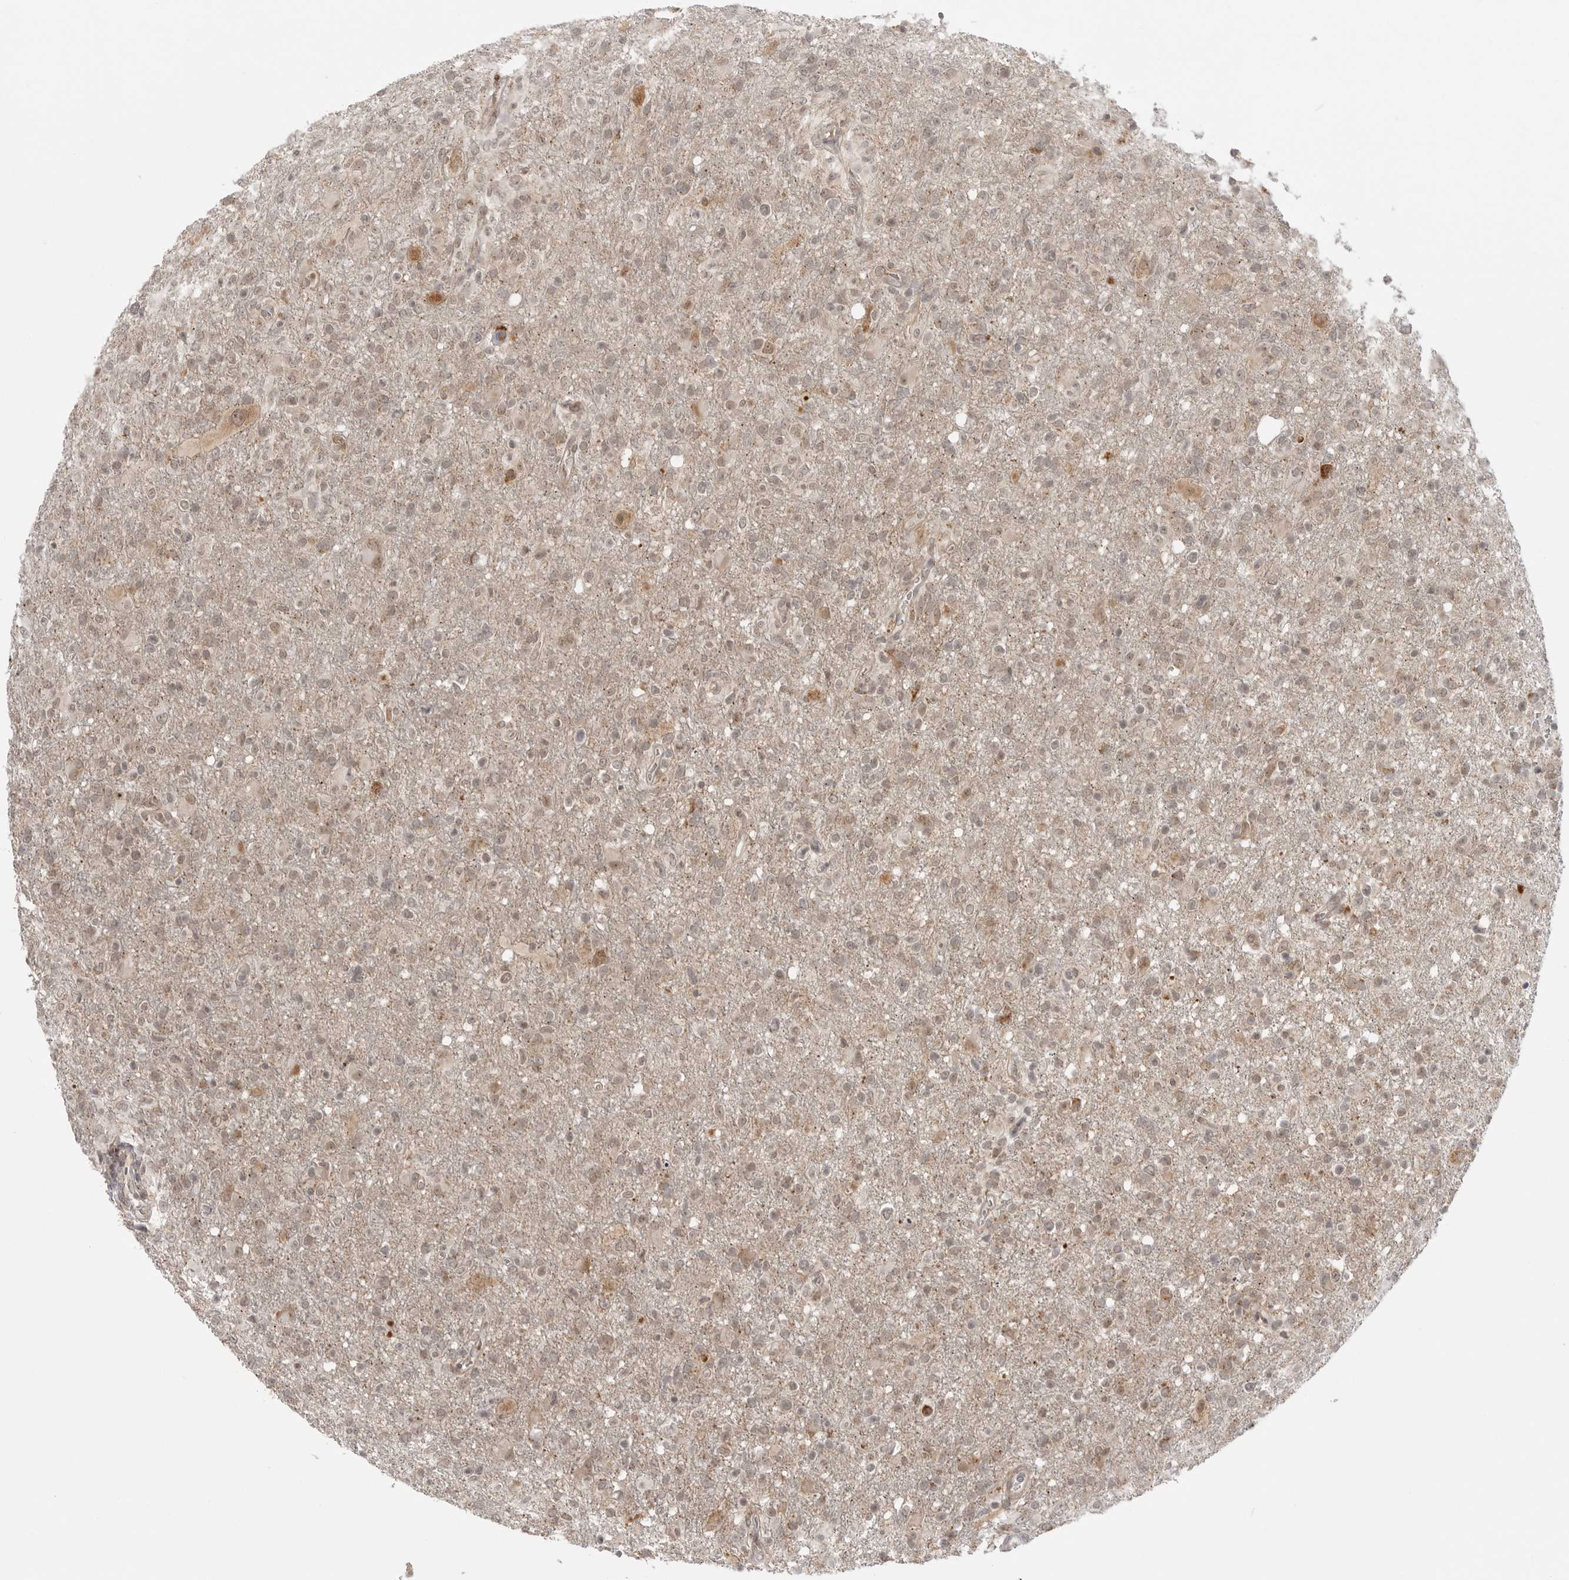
{"staining": {"intensity": "weak", "quantity": "25%-75%", "location": "nuclear"}, "tissue": "glioma", "cell_type": "Tumor cells", "image_type": "cancer", "snomed": [{"axis": "morphology", "description": "Glioma, malignant, High grade"}, {"axis": "topography", "description": "Brain"}], "caption": "Tumor cells show low levels of weak nuclear staining in approximately 25%-75% of cells in human glioma. (brown staining indicates protein expression, while blue staining denotes nuclei).", "gene": "KALRN", "patient": {"sex": "female", "age": 57}}